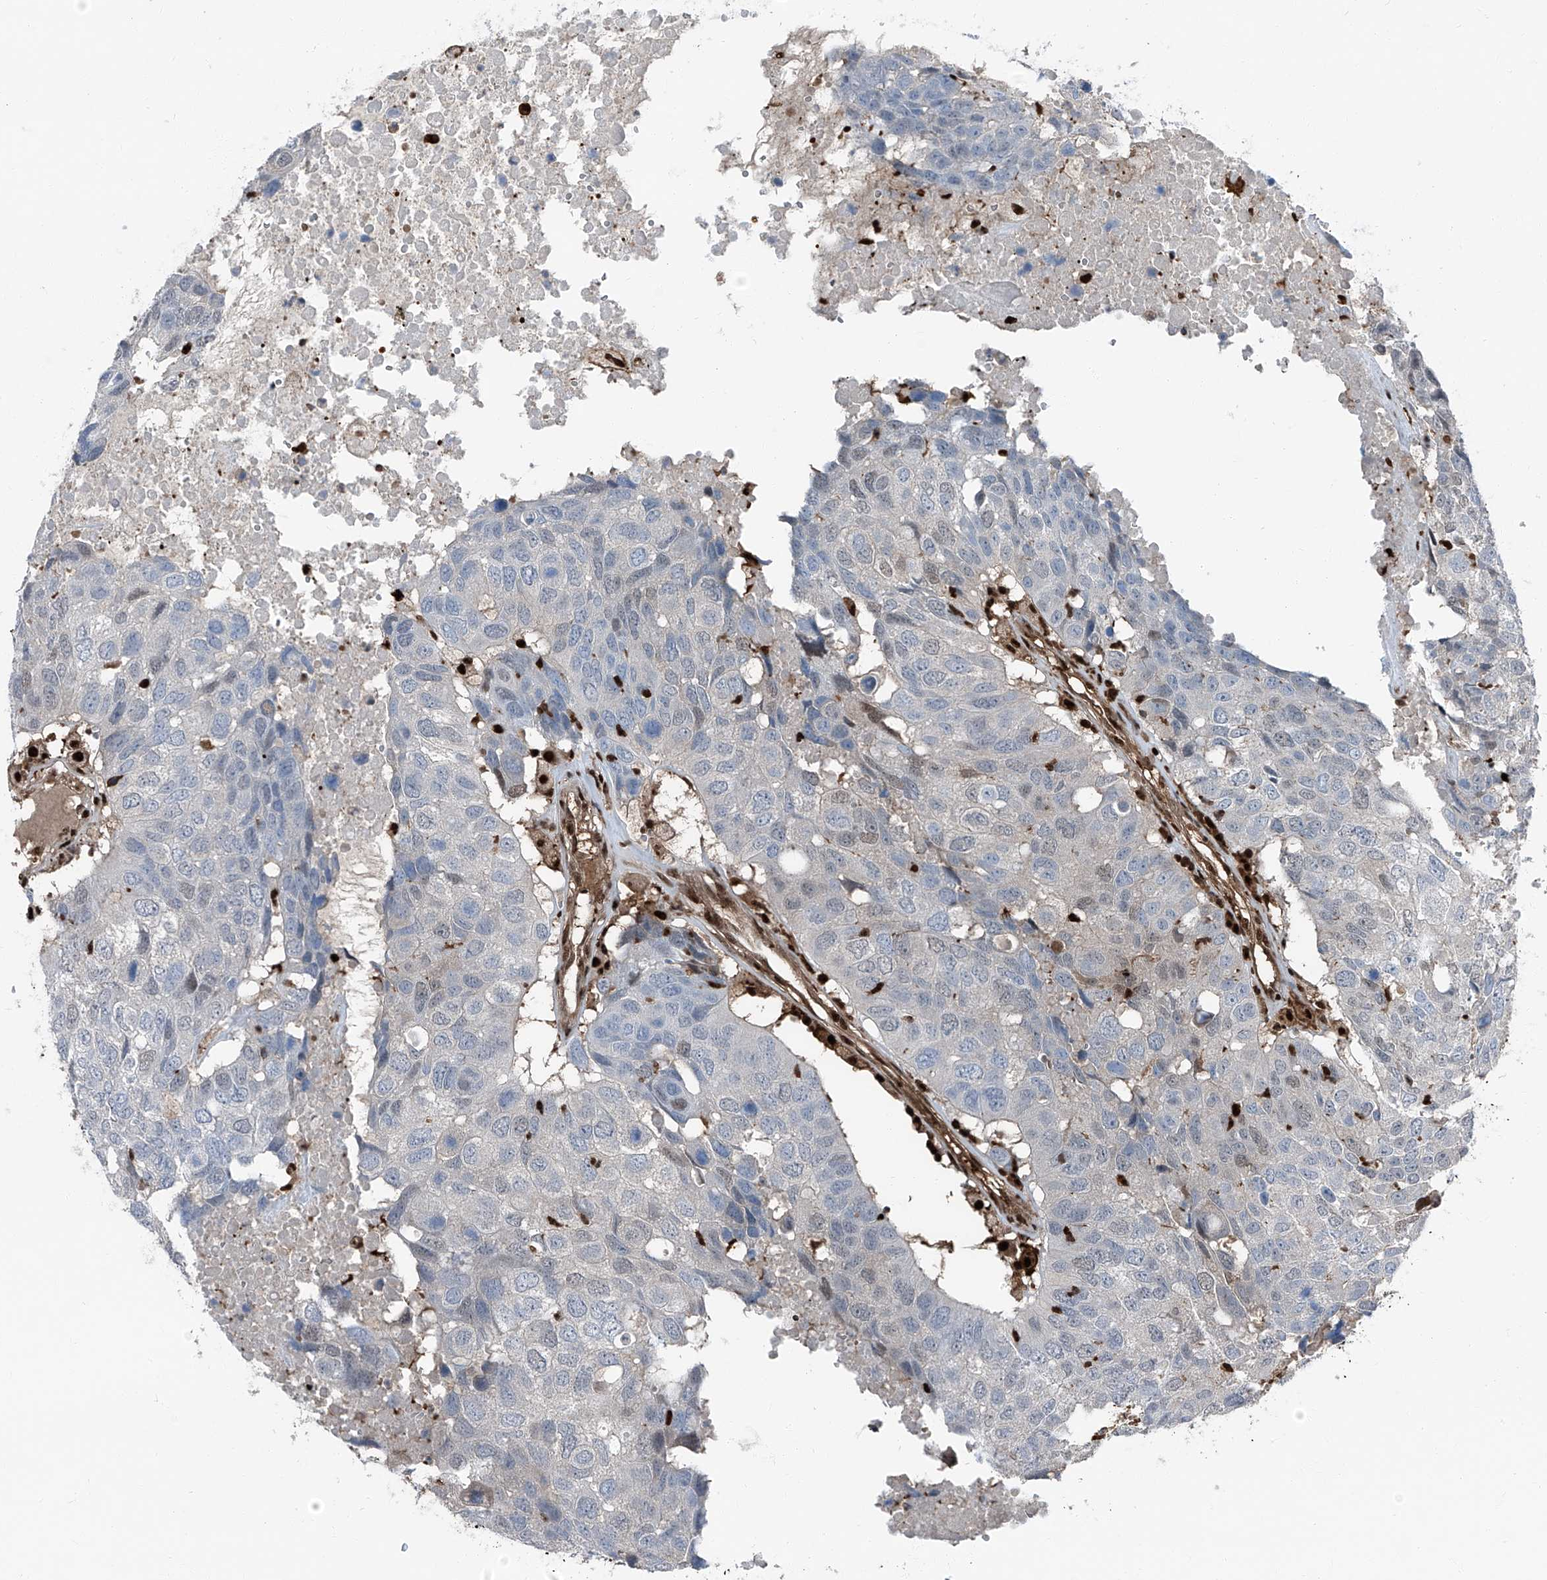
{"staining": {"intensity": "negative", "quantity": "none", "location": "none"}, "tissue": "head and neck cancer", "cell_type": "Tumor cells", "image_type": "cancer", "snomed": [{"axis": "morphology", "description": "Squamous cell carcinoma, NOS"}, {"axis": "topography", "description": "Head-Neck"}], "caption": "This is a histopathology image of immunohistochemistry staining of head and neck cancer (squamous cell carcinoma), which shows no positivity in tumor cells.", "gene": "PSMB10", "patient": {"sex": "male", "age": 66}}